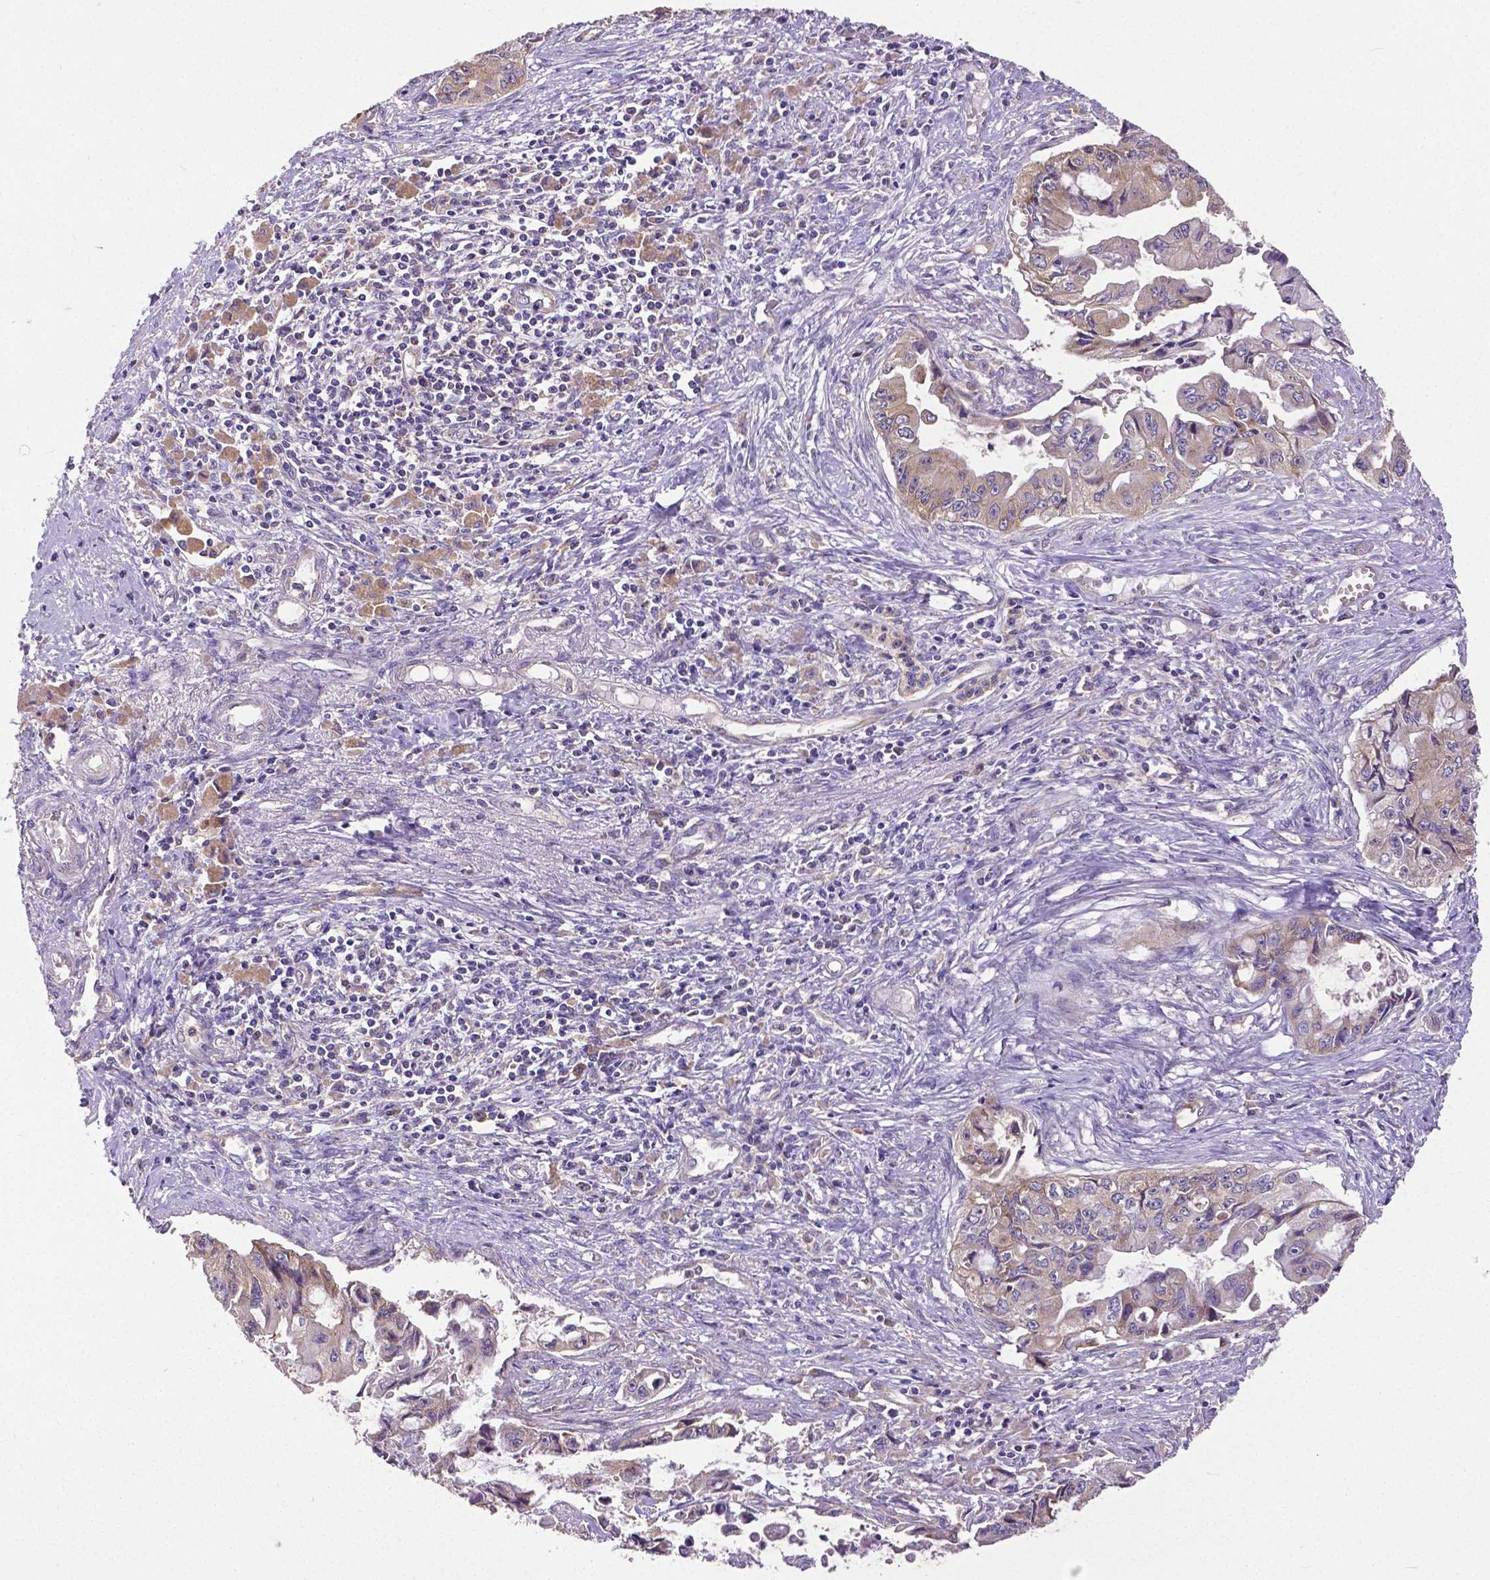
{"staining": {"intensity": "weak", "quantity": "<25%", "location": "cytoplasmic/membranous"}, "tissue": "pancreatic cancer", "cell_type": "Tumor cells", "image_type": "cancer", "snomed": [{"axis": "morphology", "description": "Adenocarcinoma, NOS"}, {"axis": "topography", "description": "Pancreas"}], "caption": "DAB immunohistochemical staining of pancreatic cancer displays no significant expression in tumor cells. (DAB (3,3'-diaminobenzidine) immunohistochemistry (IHC) visualized using brightfield microscopy, high magnification).", "gene": "DICER1", "patient": {"sex": "male", "age": 66}}